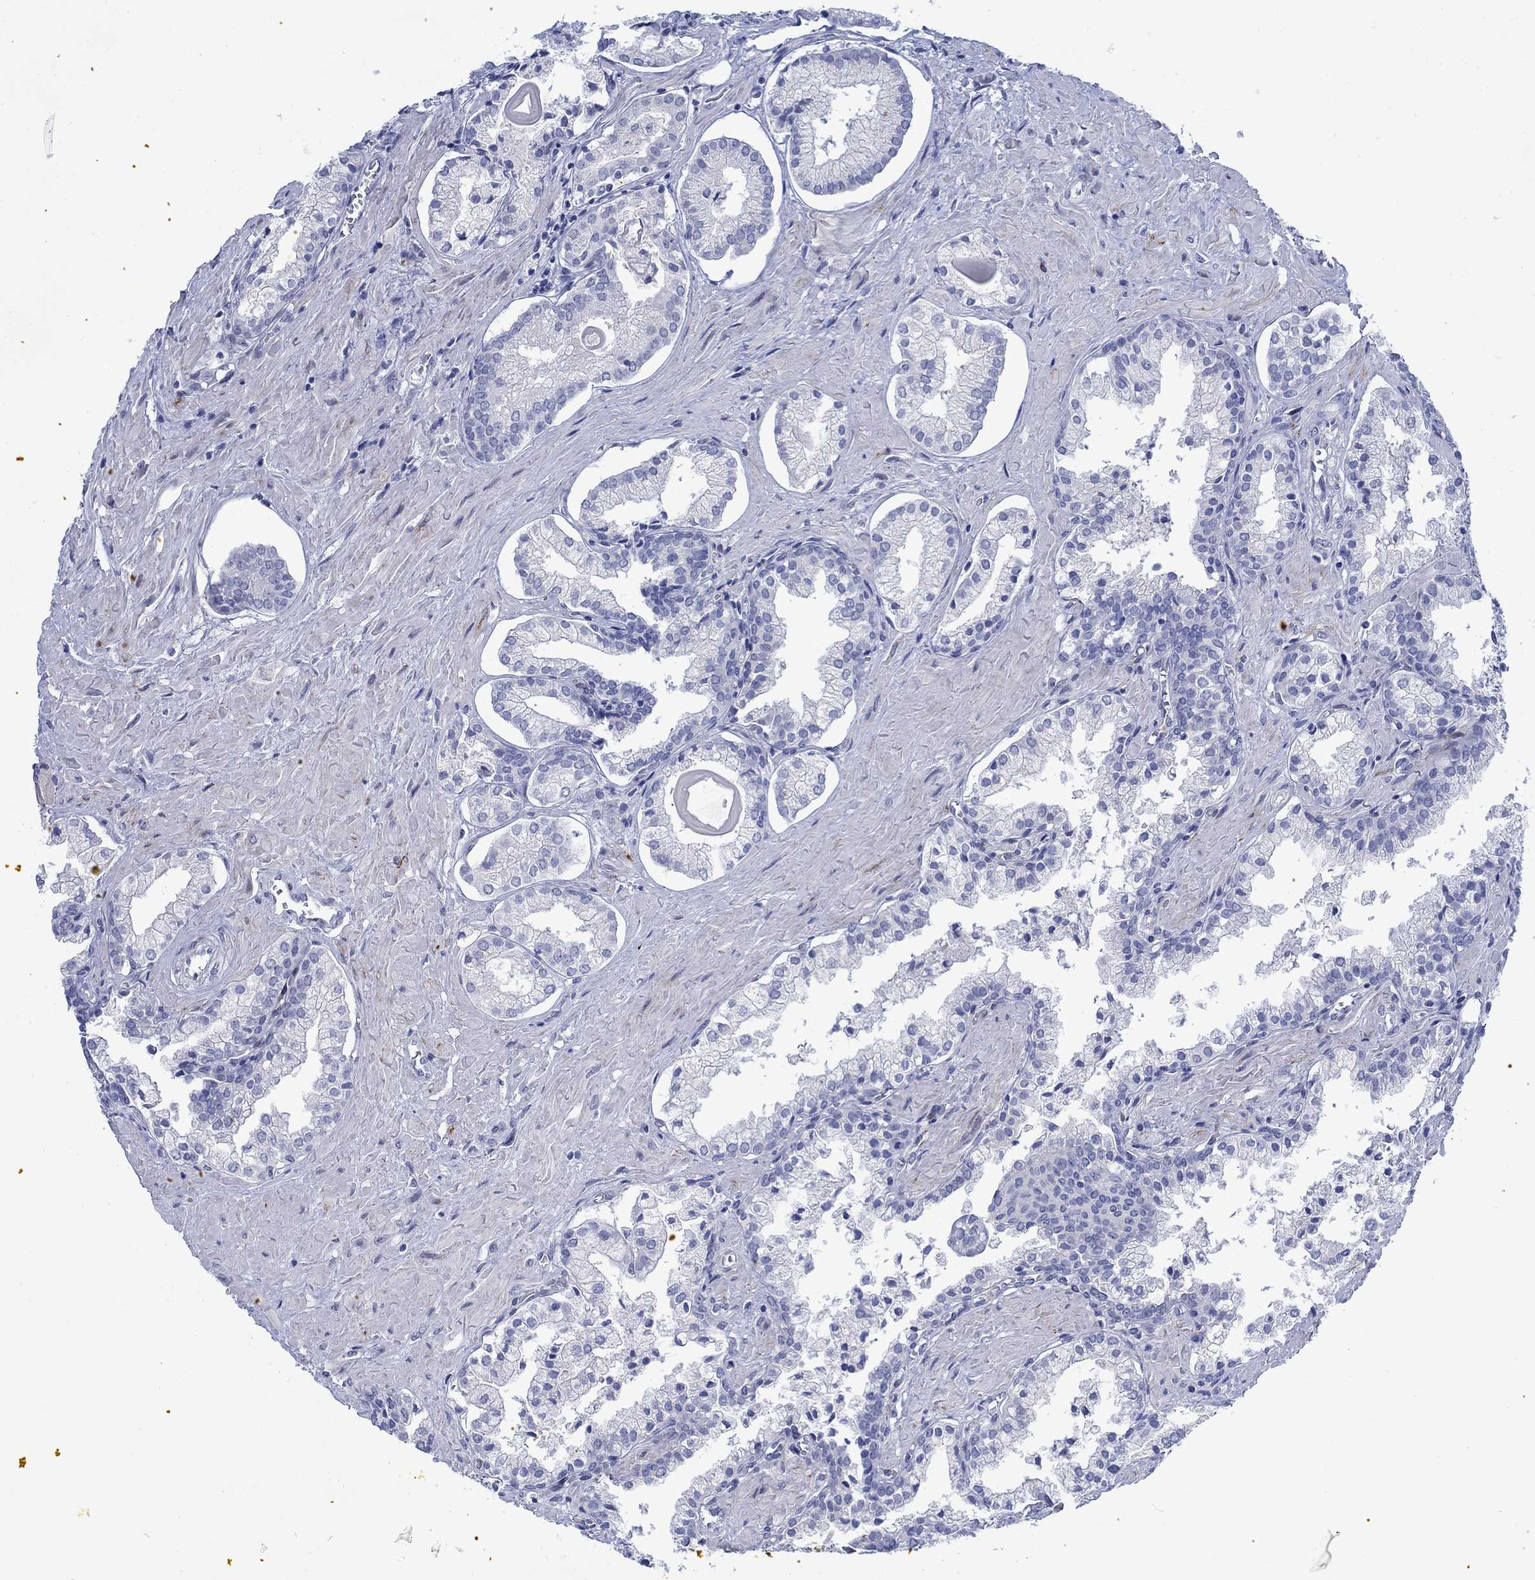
{"staining": {"intensity": "negative", "quantity": "none", "location": "none"}, "tissue": "prostate cancer", "cell_type": "Tumor cells", "image_type": "cancer", "snomed": [{"axis": "morphology", "description": "Adenocarcinoma, NOS"}, {"axis": "topography", "description": "Prostate and seminal vesicle, NOS"}, {"axis": "topography", "description": "Prostate"}], "caption": "A photomicrograph of prostate adenocarcinoma stained for a protein displays no brown staining in tumor cells.", "gene": "KSR2", "patient": {"sex": "male", "age": 44}}